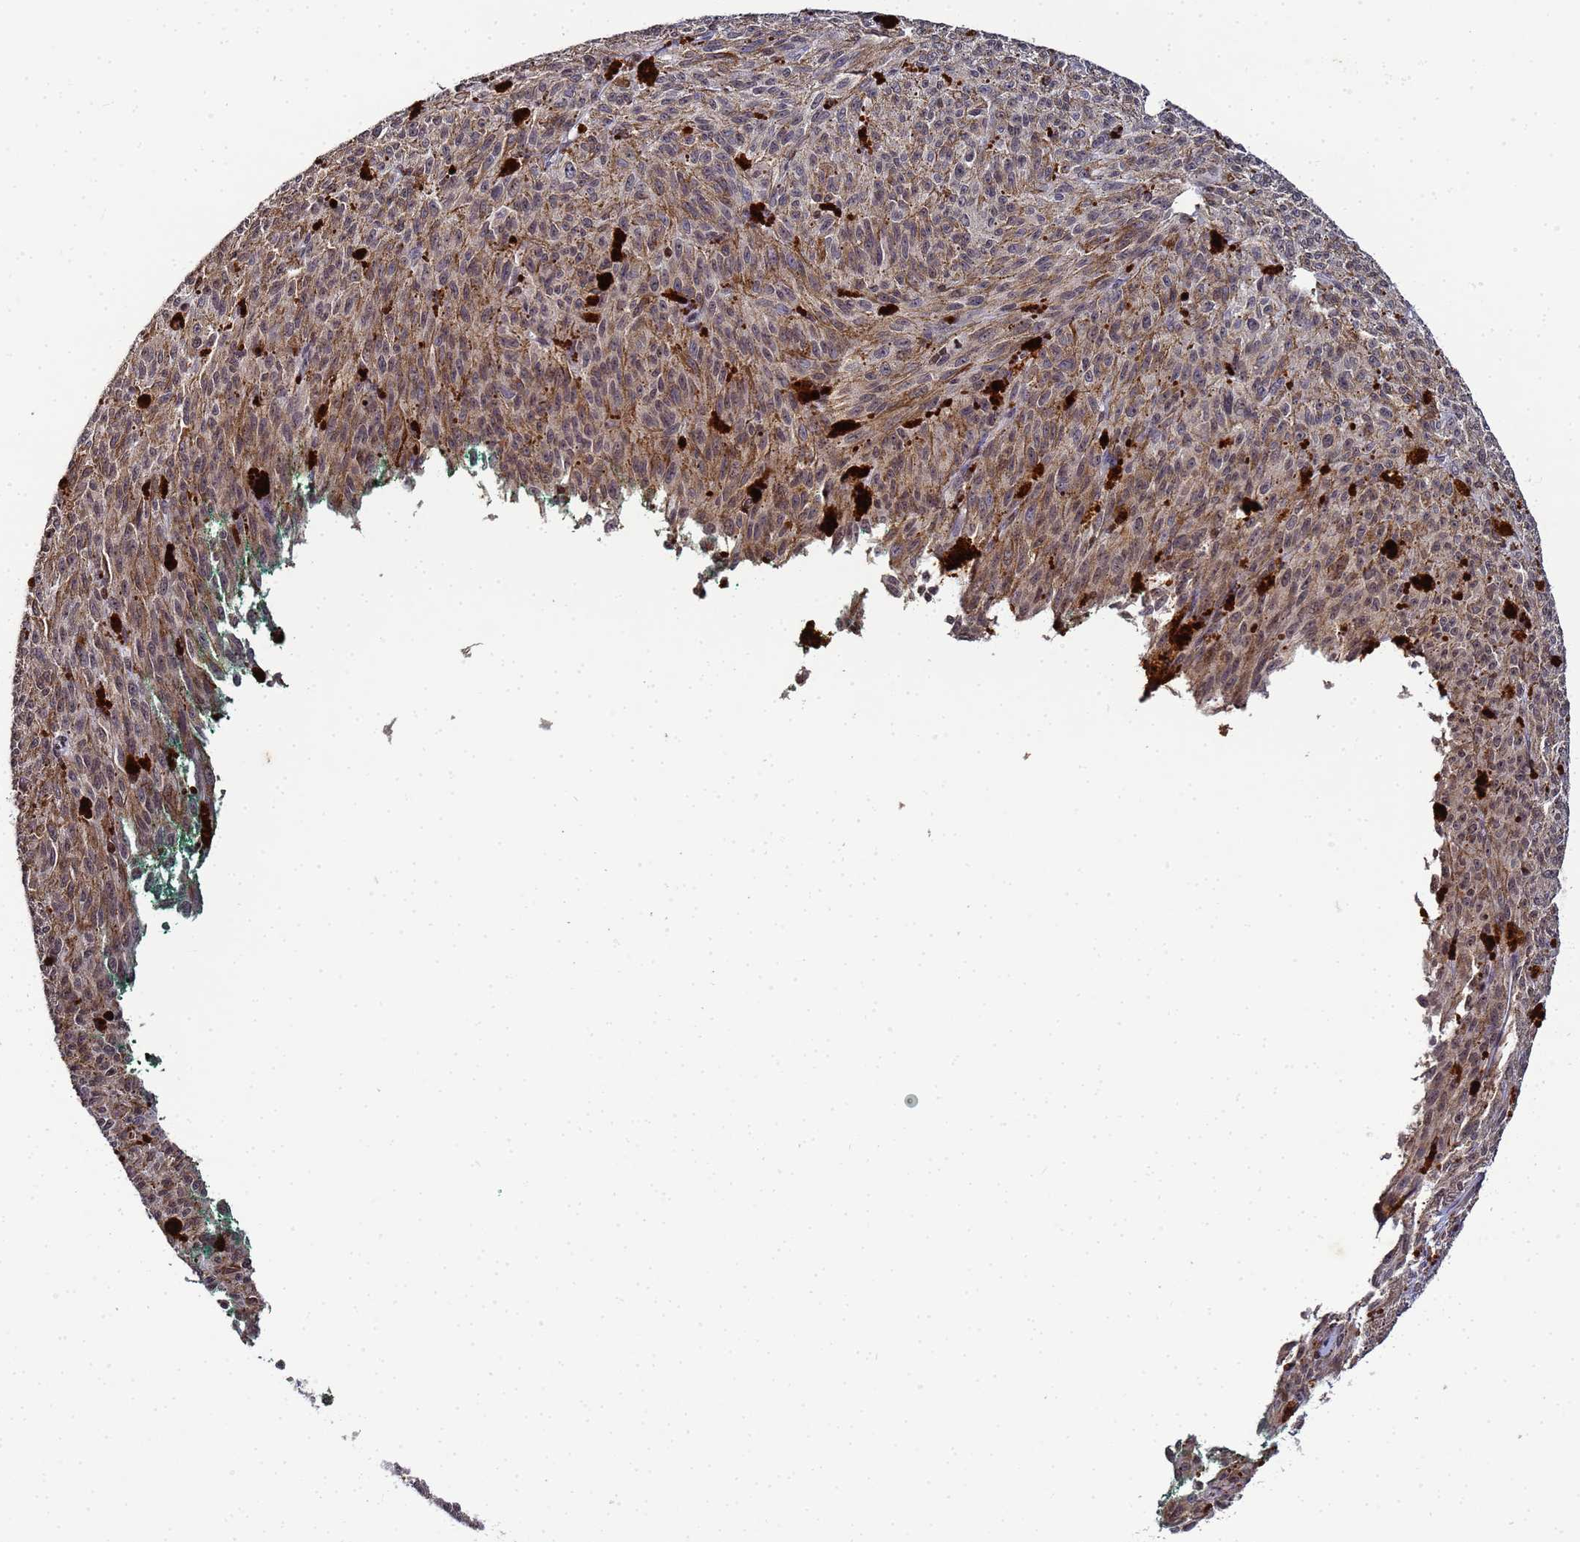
{"staining": {"intensity": "negative", "quantity": "none", "location": "none"}, "tissue": "melanoma", "cell_type": "Tumor cells", "image_type": "cancer", "snomed": [{"axis": "morphology", "description": "Malignant melanoma, NOS"}, {"axis": "topography", "description": "Skin"}], "caption": "Tumor cells show no significant staining in melanoma.", "gene": "FZD4", "patient": {"sex": "female", "age": 52}}